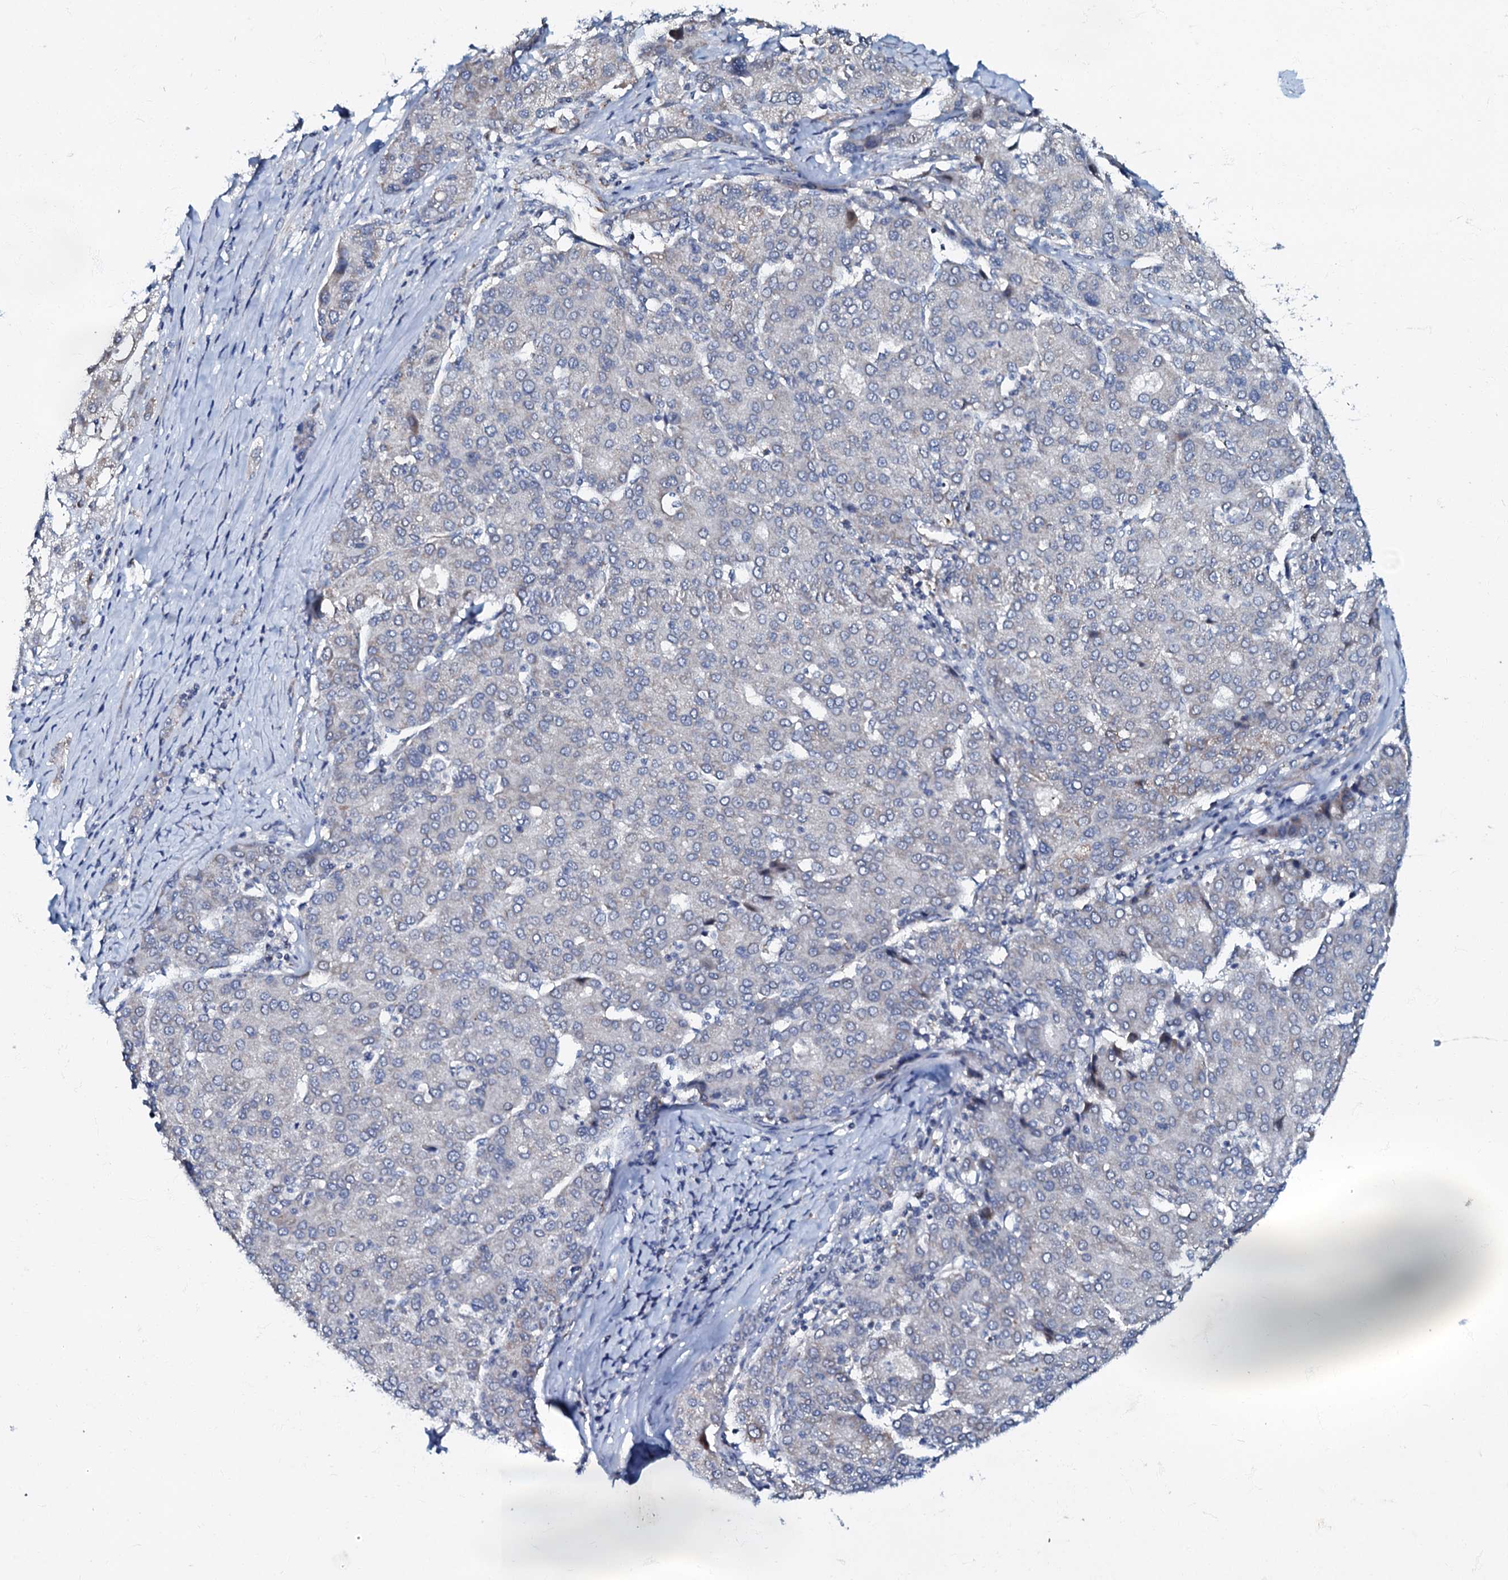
{"staining": {"intensity": "negative", "quantity": "none", "location": "none"}, "tissue": "liver cancer", "cell_type": "Tumor cells", "image_type": "cancer", "snomed": [{"axis": "morphology", "description": "Carcinoma, Hepatocellular, NOS"}, {"axis": "topography", "description": "Liver"}], "caption": "A histopathology image of human liver cancer (hepatocellular carcinoma) is negative for staining in tumor cells.", "gene": "MRPL51", "patient": {"sex": "male", "age": 65}}